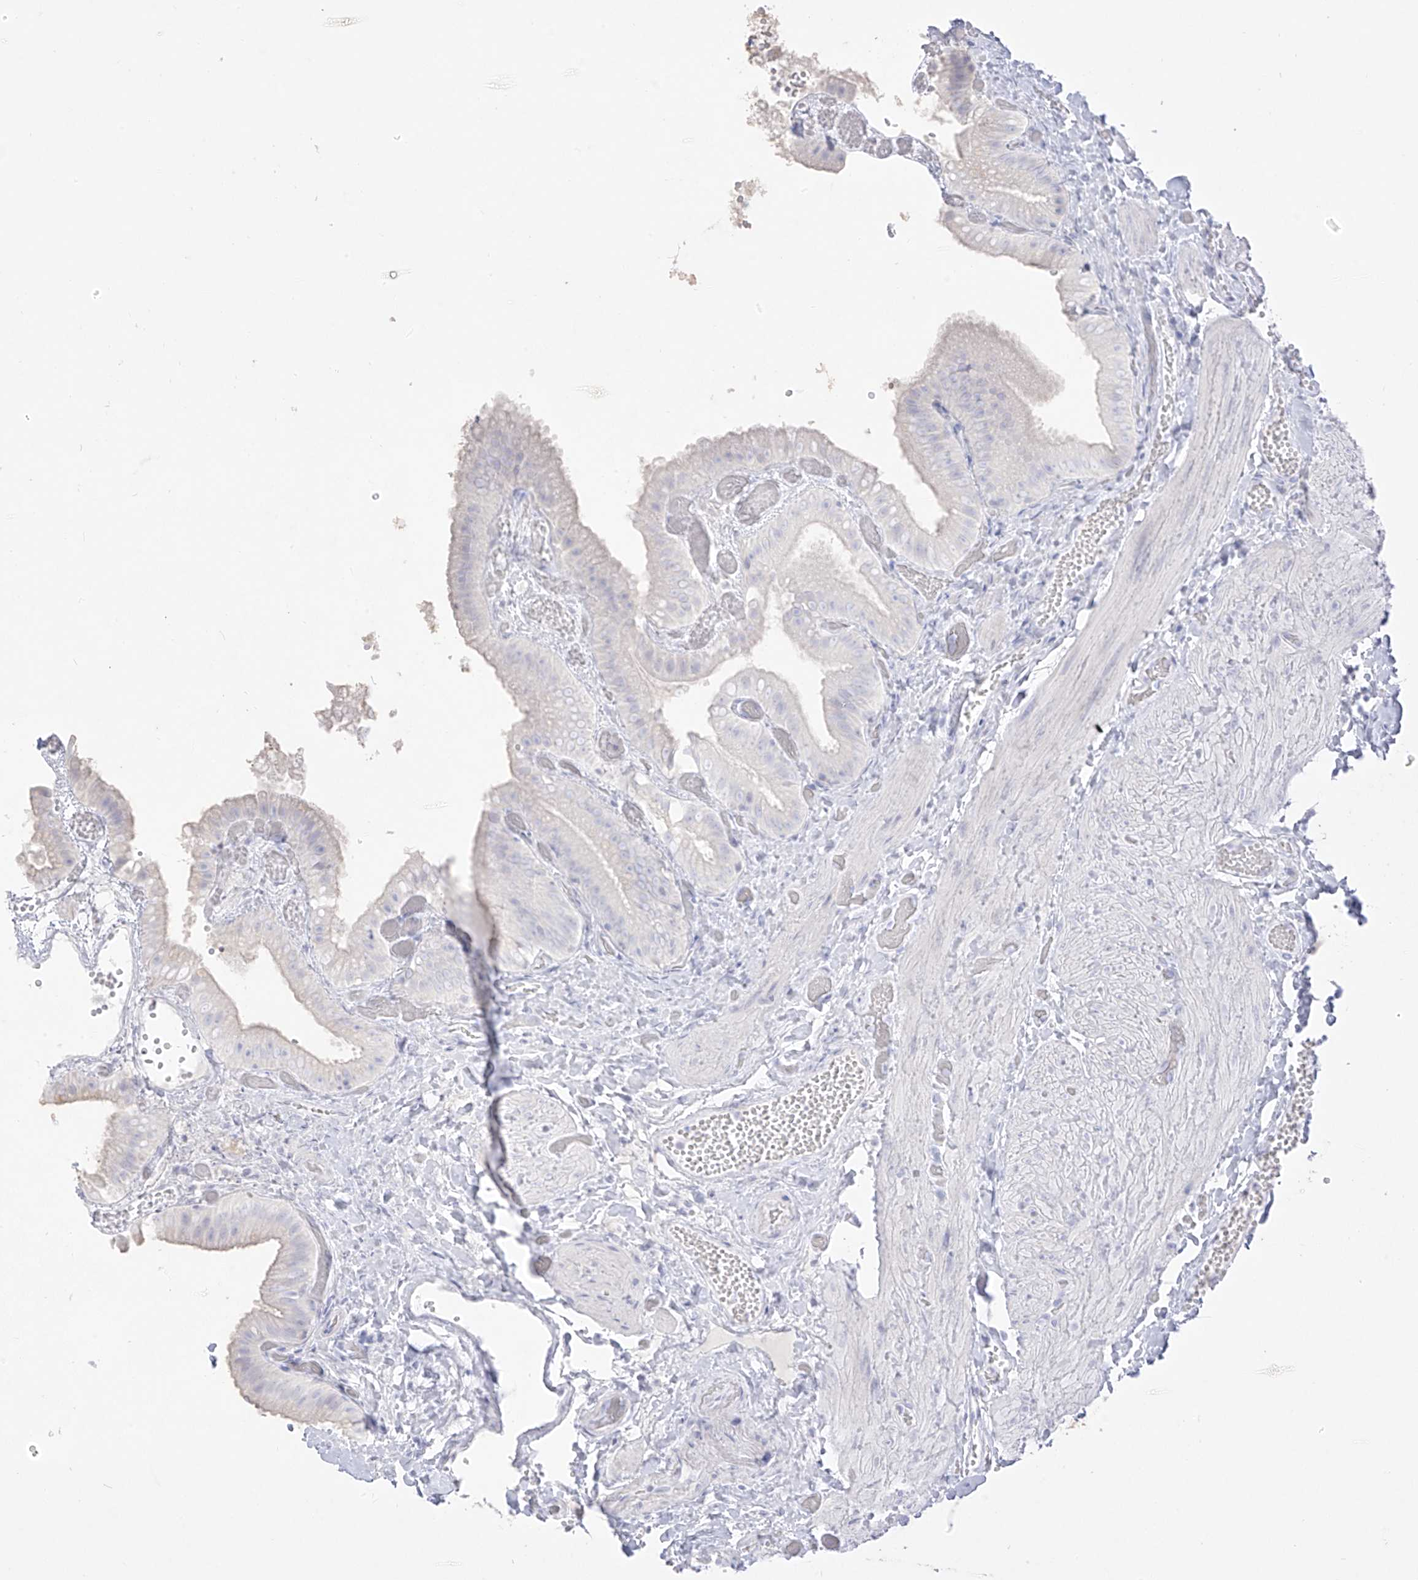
{"staining": {"intensity": "negative", "quantity": "none", "location": "none"}, "tissue": "gallbladder", "cell_type": "Glandular cells", "image_type": "normal", "snomed": [{"axis": "morphology", "description": "Normal tissue, NOS"}, {"axis": "topography", "description": "Gallbladder"}], "caption": "There is no significant expression in glandular cells of gallbladder. The staining is performed using DAB (3,3'-diaminobenzidine) brown chromogen with nuclei counter-stained in using hematoxylin.", "gene": "TGM4", "patient": {"sex": "female", "age": 64}}